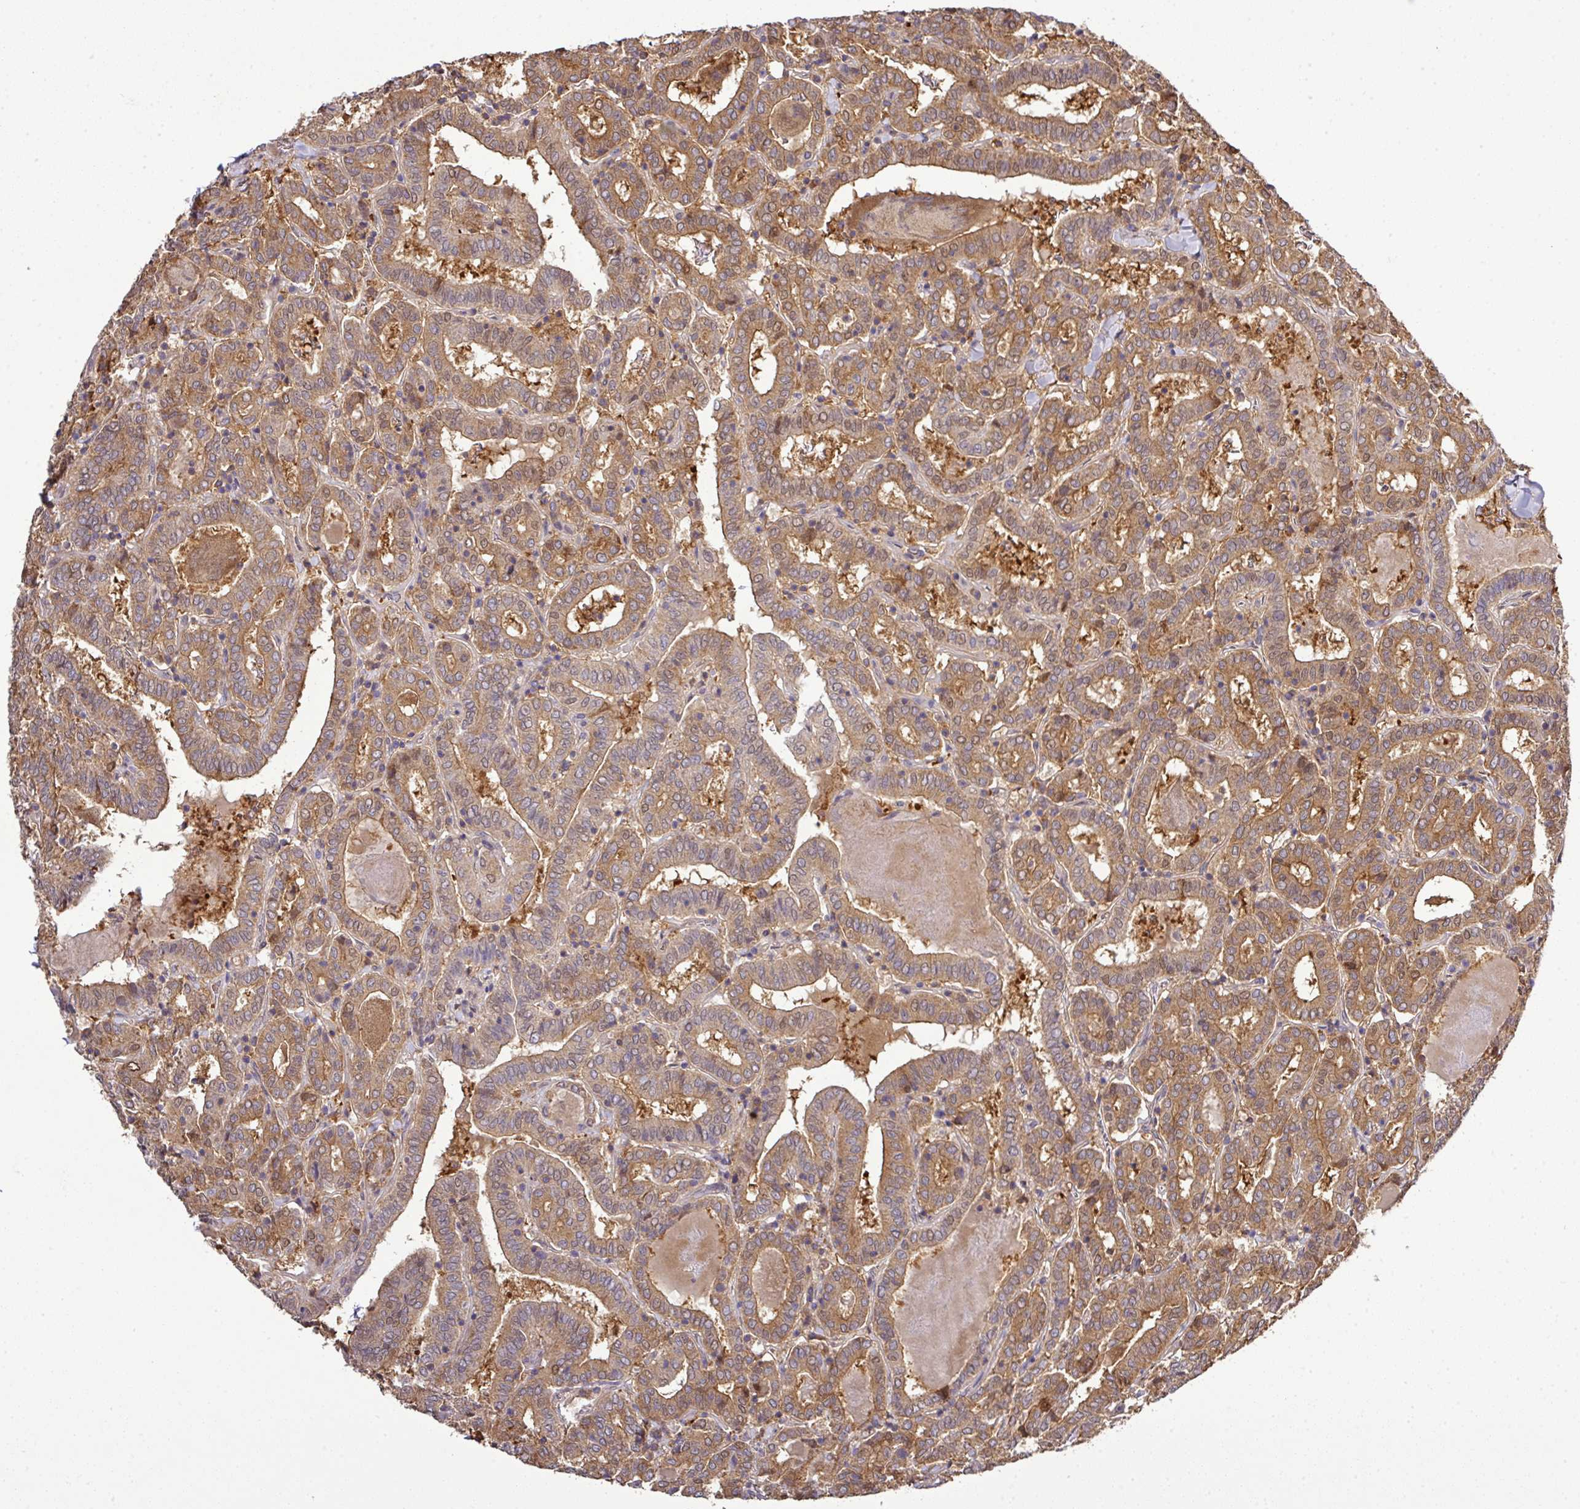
{"staining": {"intensity": "moderate", "quantity": ">75%", "location": "cytoplasmic/membranous"}, "tissue": "thyroid cancer", "cell_type": "Tumor cells", "image_type": "cancer", "snomed": [{"axis": "morphology", "description": "Papillary adenocarcinoma, NOS"}, {"axis": "topography", "description": "Thyroid gland"}], "caption": "Protein staining reveals moderate cytoplasmic/membranous staining in approximately >75% of tumor cells in papillary adenocarcinoma (thyroid).", "gene": "TMEM107", "patient": {"sex": "female", "age": 72}}